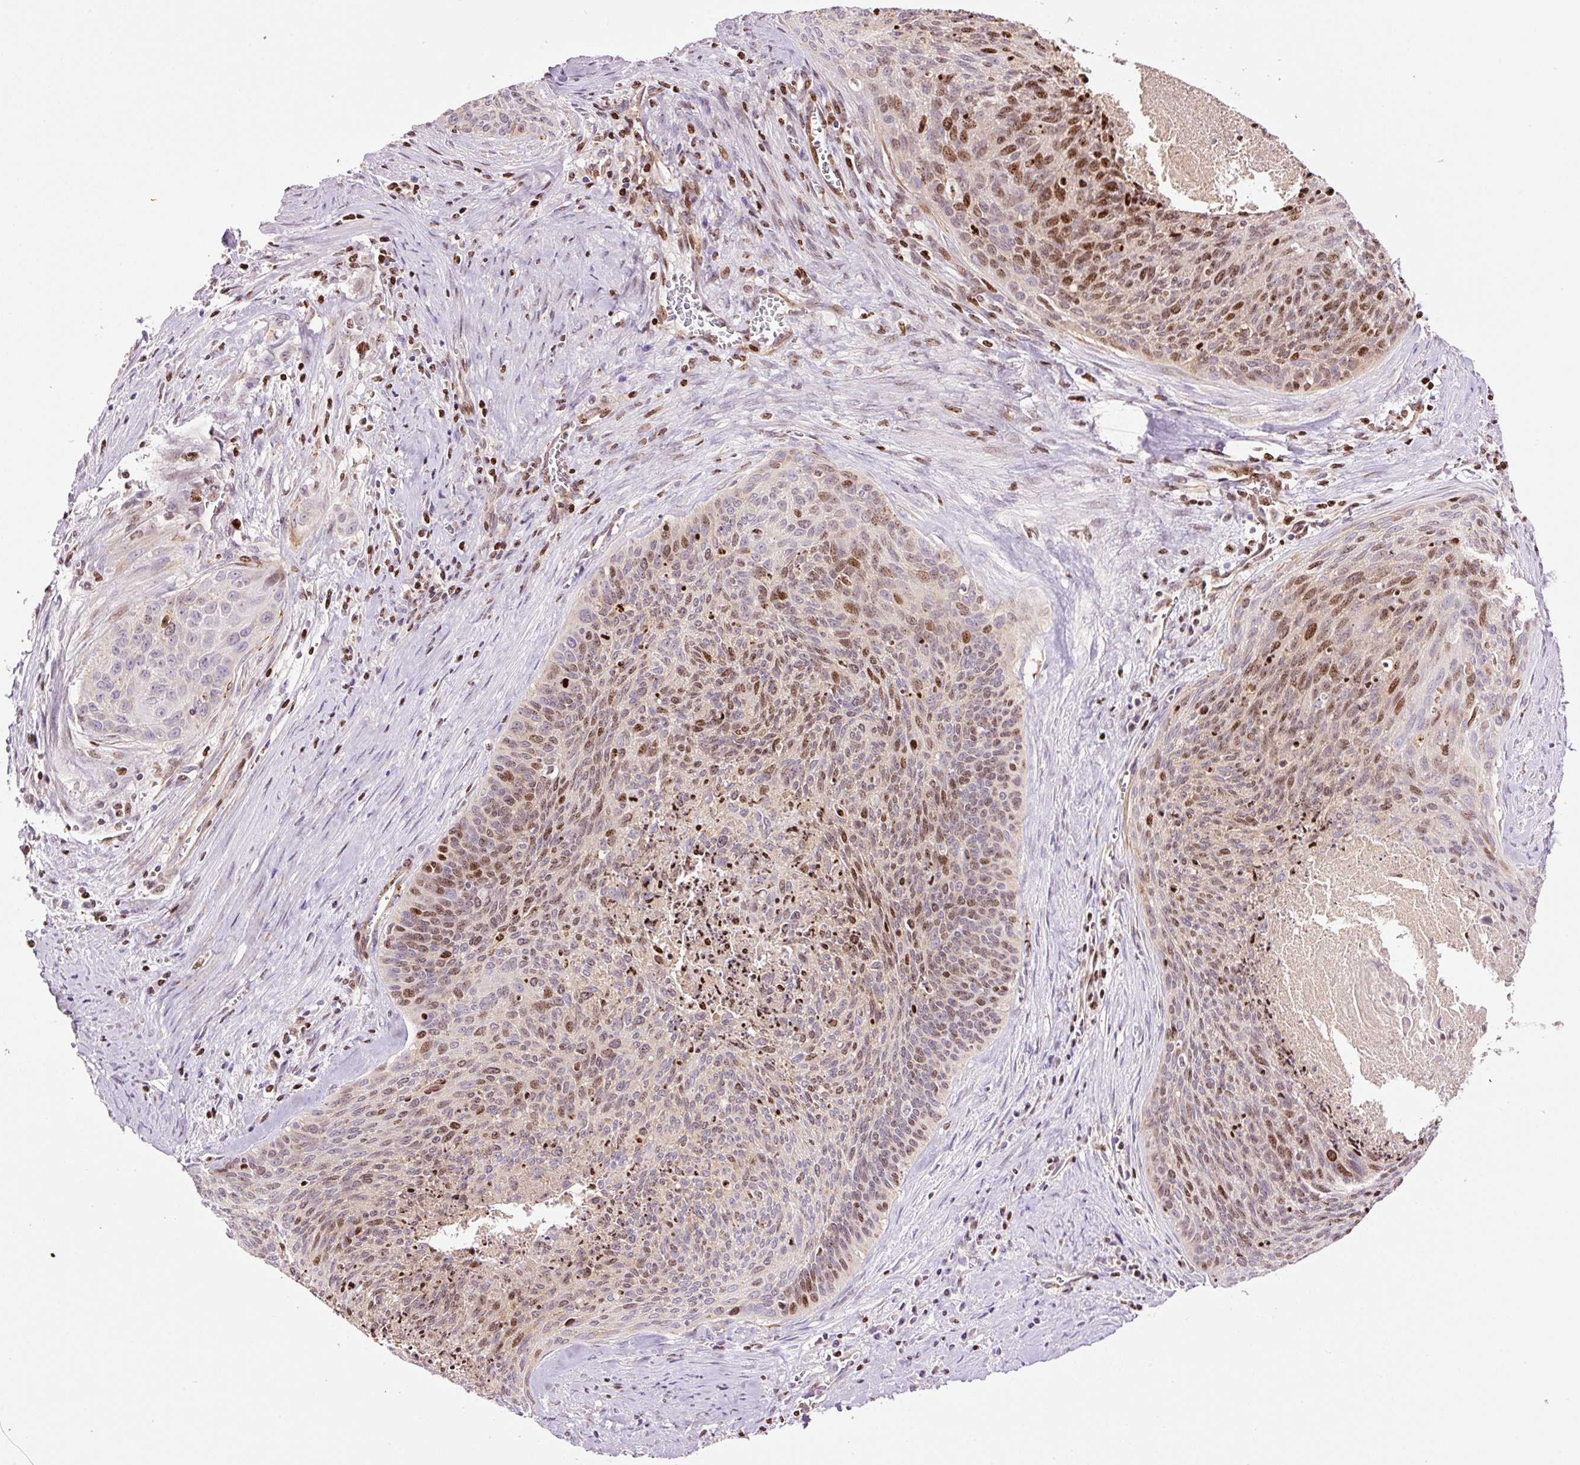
{"staining": {"intensity": "moderate", "quantity": "25%-75%", "location": "nuclear"}, "tissue": "cervical cancer", "cell_type": "Tumor cells", "image_type": "cancer", "snomed": [{"axis": "morphology", "description": "Squamous cell carcinoma, NOS"}, {"axis": "topography", "description": "Cervix"}], "caption": "Immunohistochemistry of human cervical squamous cell carcinoma reveals medium levels of moderate nuclear staining in about 25%-75% of tumor cells. The protein is shown in brown color, while the nuclei are stained blue.", "gene": "TMEM8B", "patient": {"sex": "female", "age": 55}}